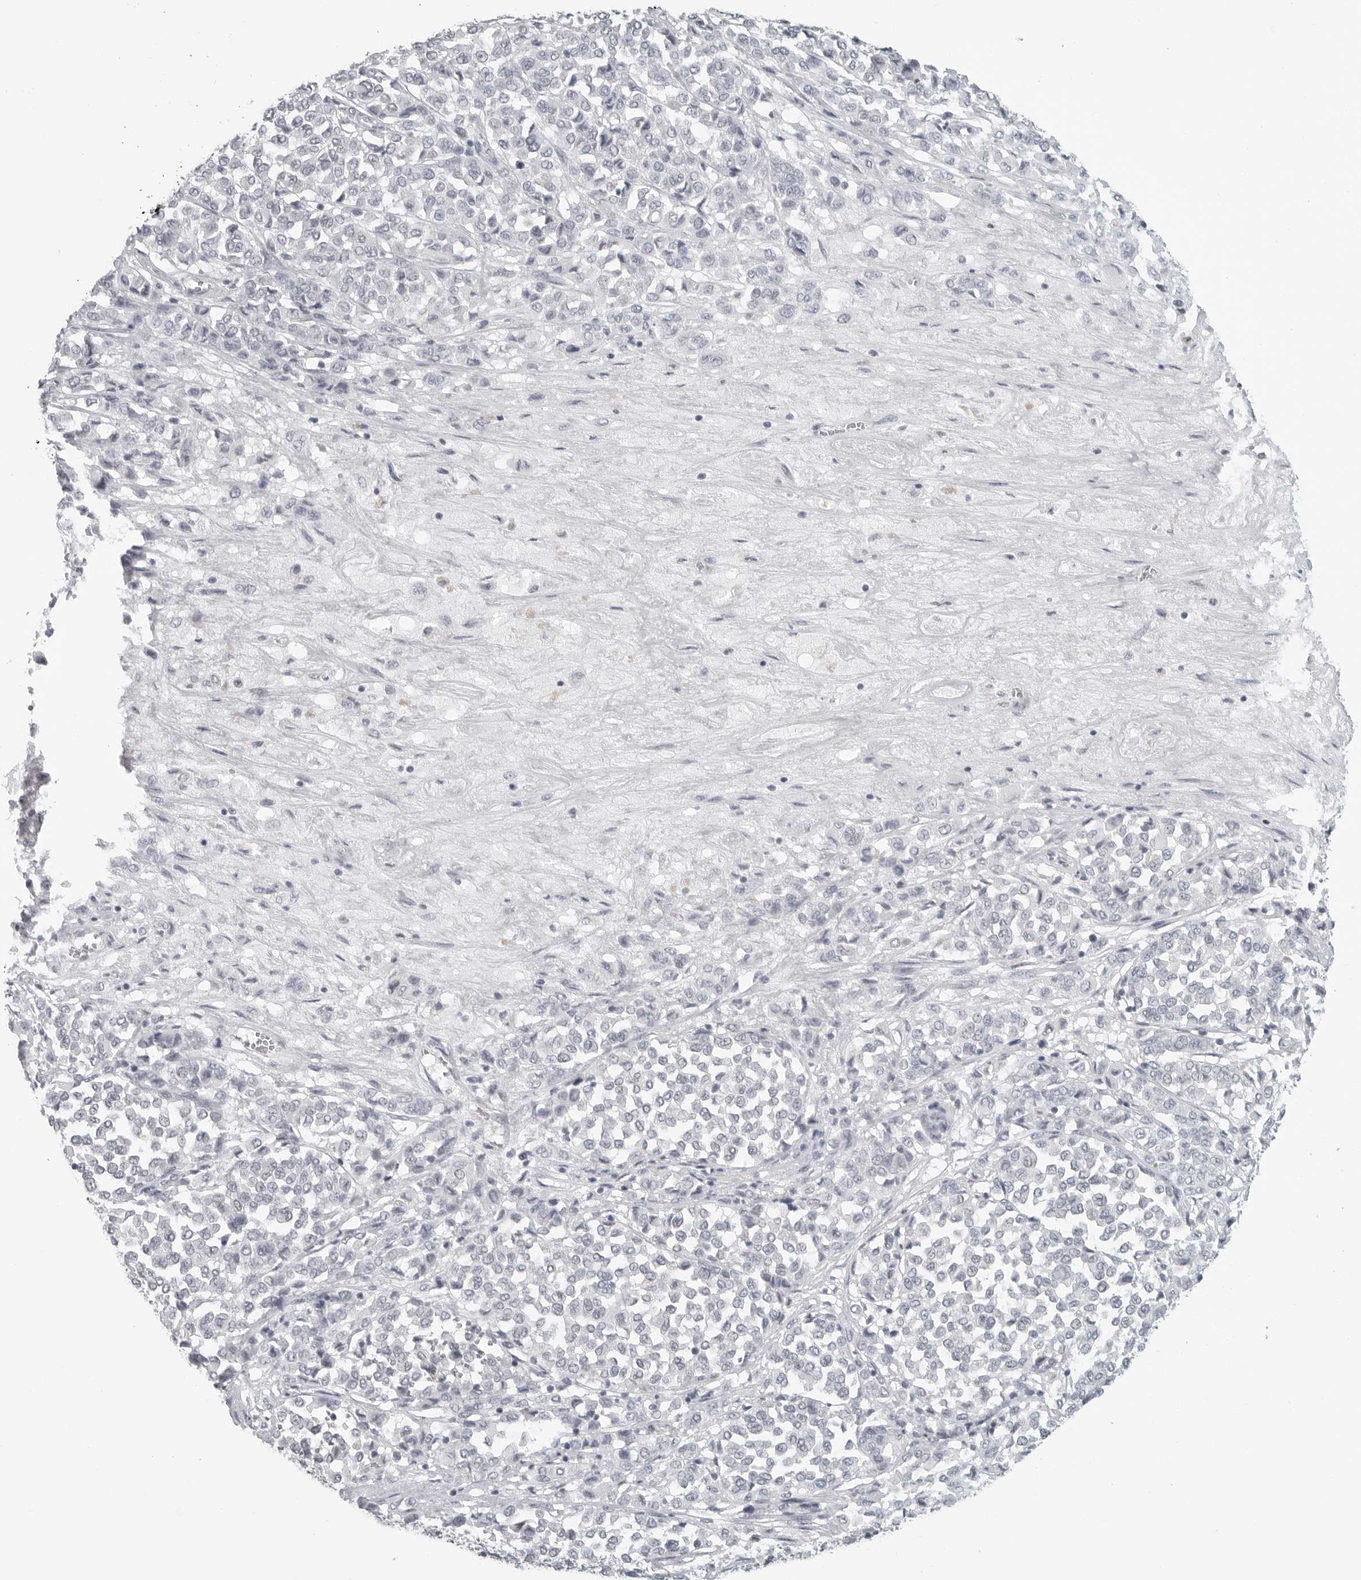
{"staining": {"intensity": "negative", "quantity": "none", "location": "none"}, "tissue": "melanoma", "cell_type": "Tumor cells", "image_type": "cancer", "snomed": [{"axis": "morphology", "description": "Malignant melanoma, Metastatic site"}, {"axis": "topography", "description": "Pancreas"}], "caption": "Immunohistochemical staining of human melanoma displays no significant expression in tumor cells. Nuclei are stained in blue.", "gene": "BPIFA1", "patient": {"sex": "female", "age": 30}}